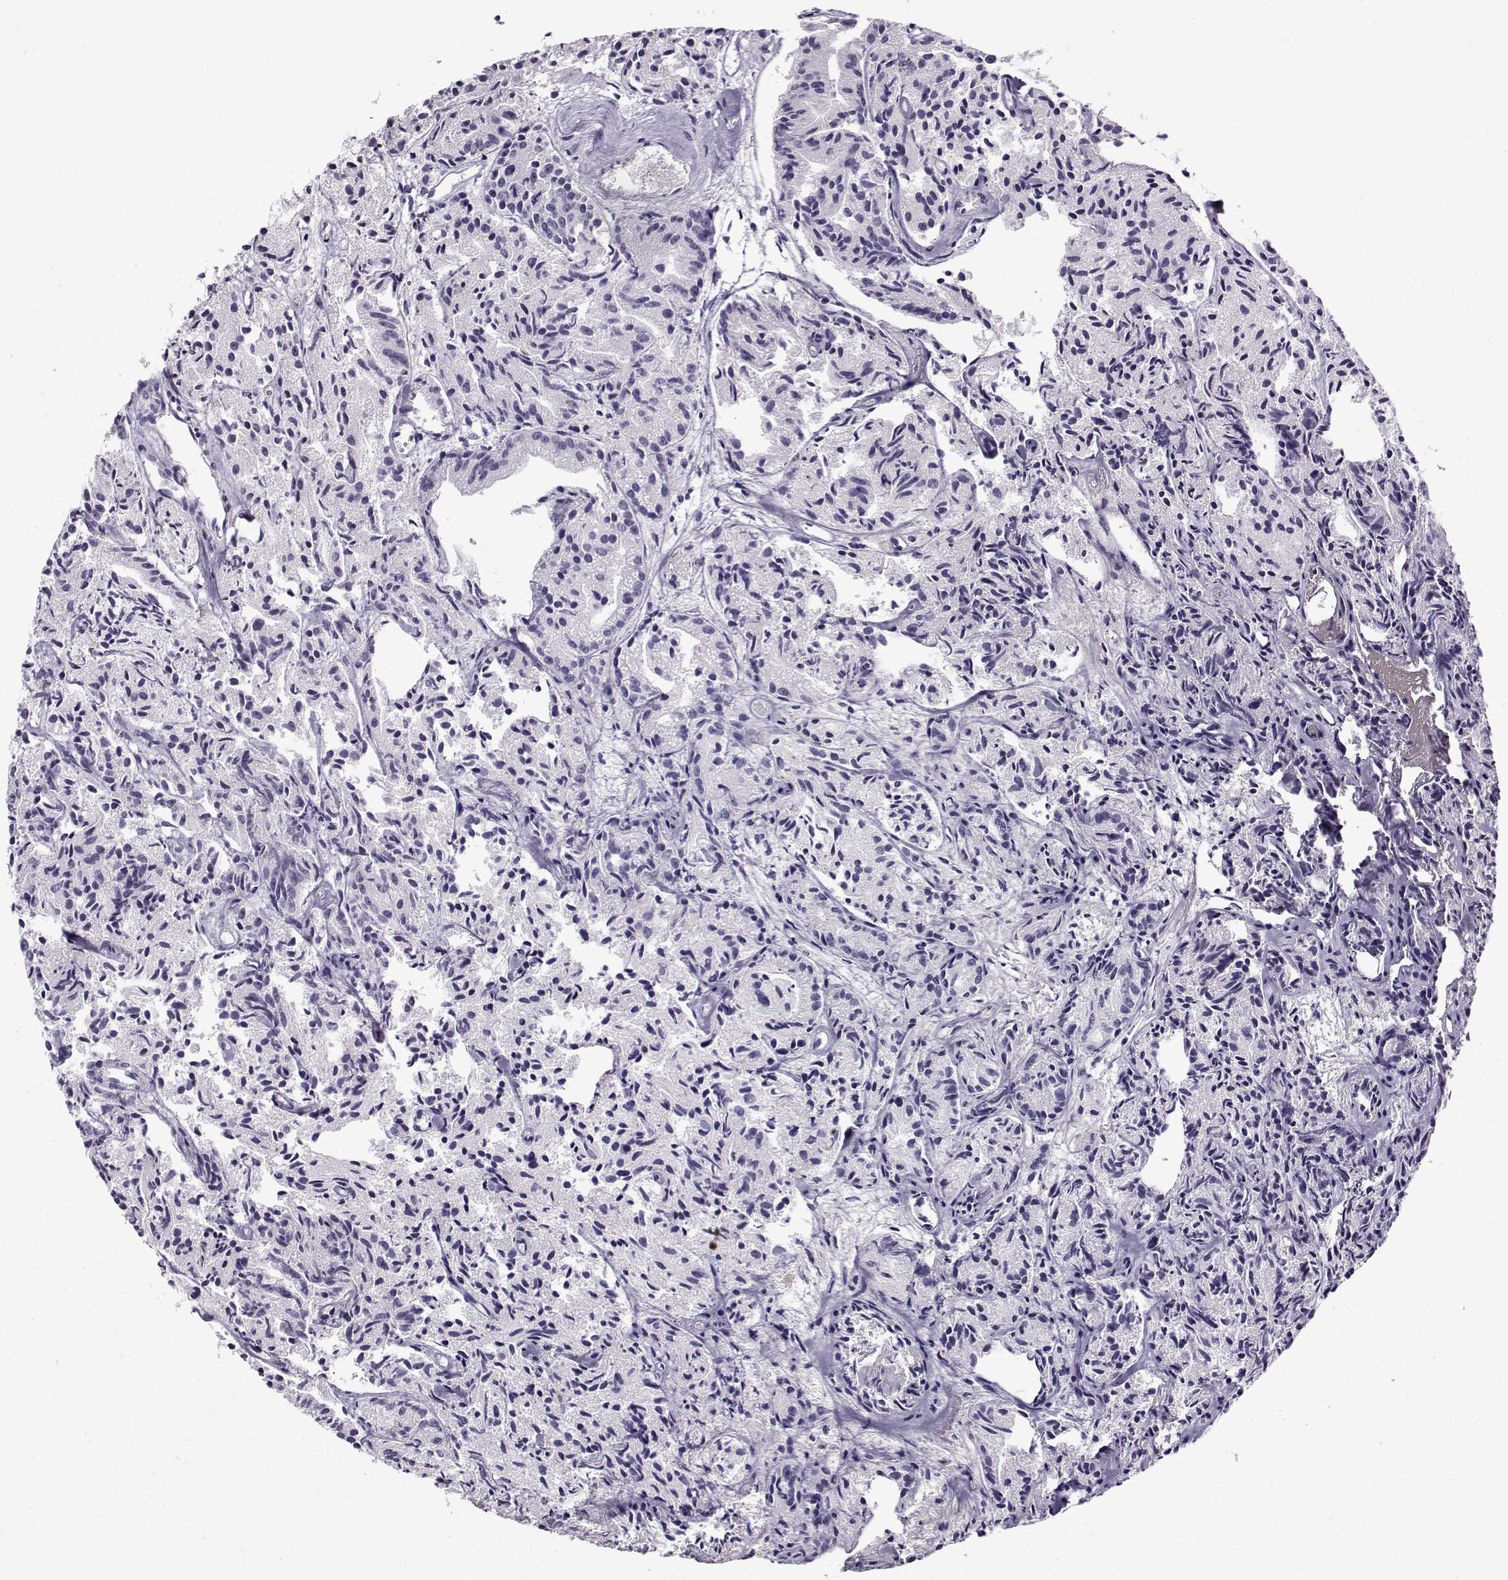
{"staining": {"intensity": "negative", "quantity": "none", "location": "none"}, "tissue": "prostate cancer", "cell_type": "Tumor cells", "image_type": "cancer", "snomed": [{"axis": "morphology", "description": "Adenocarcinoma, Medium grade"}, {"axis": "topography", "description": "Prostate"}], "caption": "A histopathology image of prostate cancer (adenocarcinoma (medium-grade)) stained for a protein shows no brown staining in tumor cells.", "gene": "GTSF1L", "patient": {"sex": "male", "age": 74}}